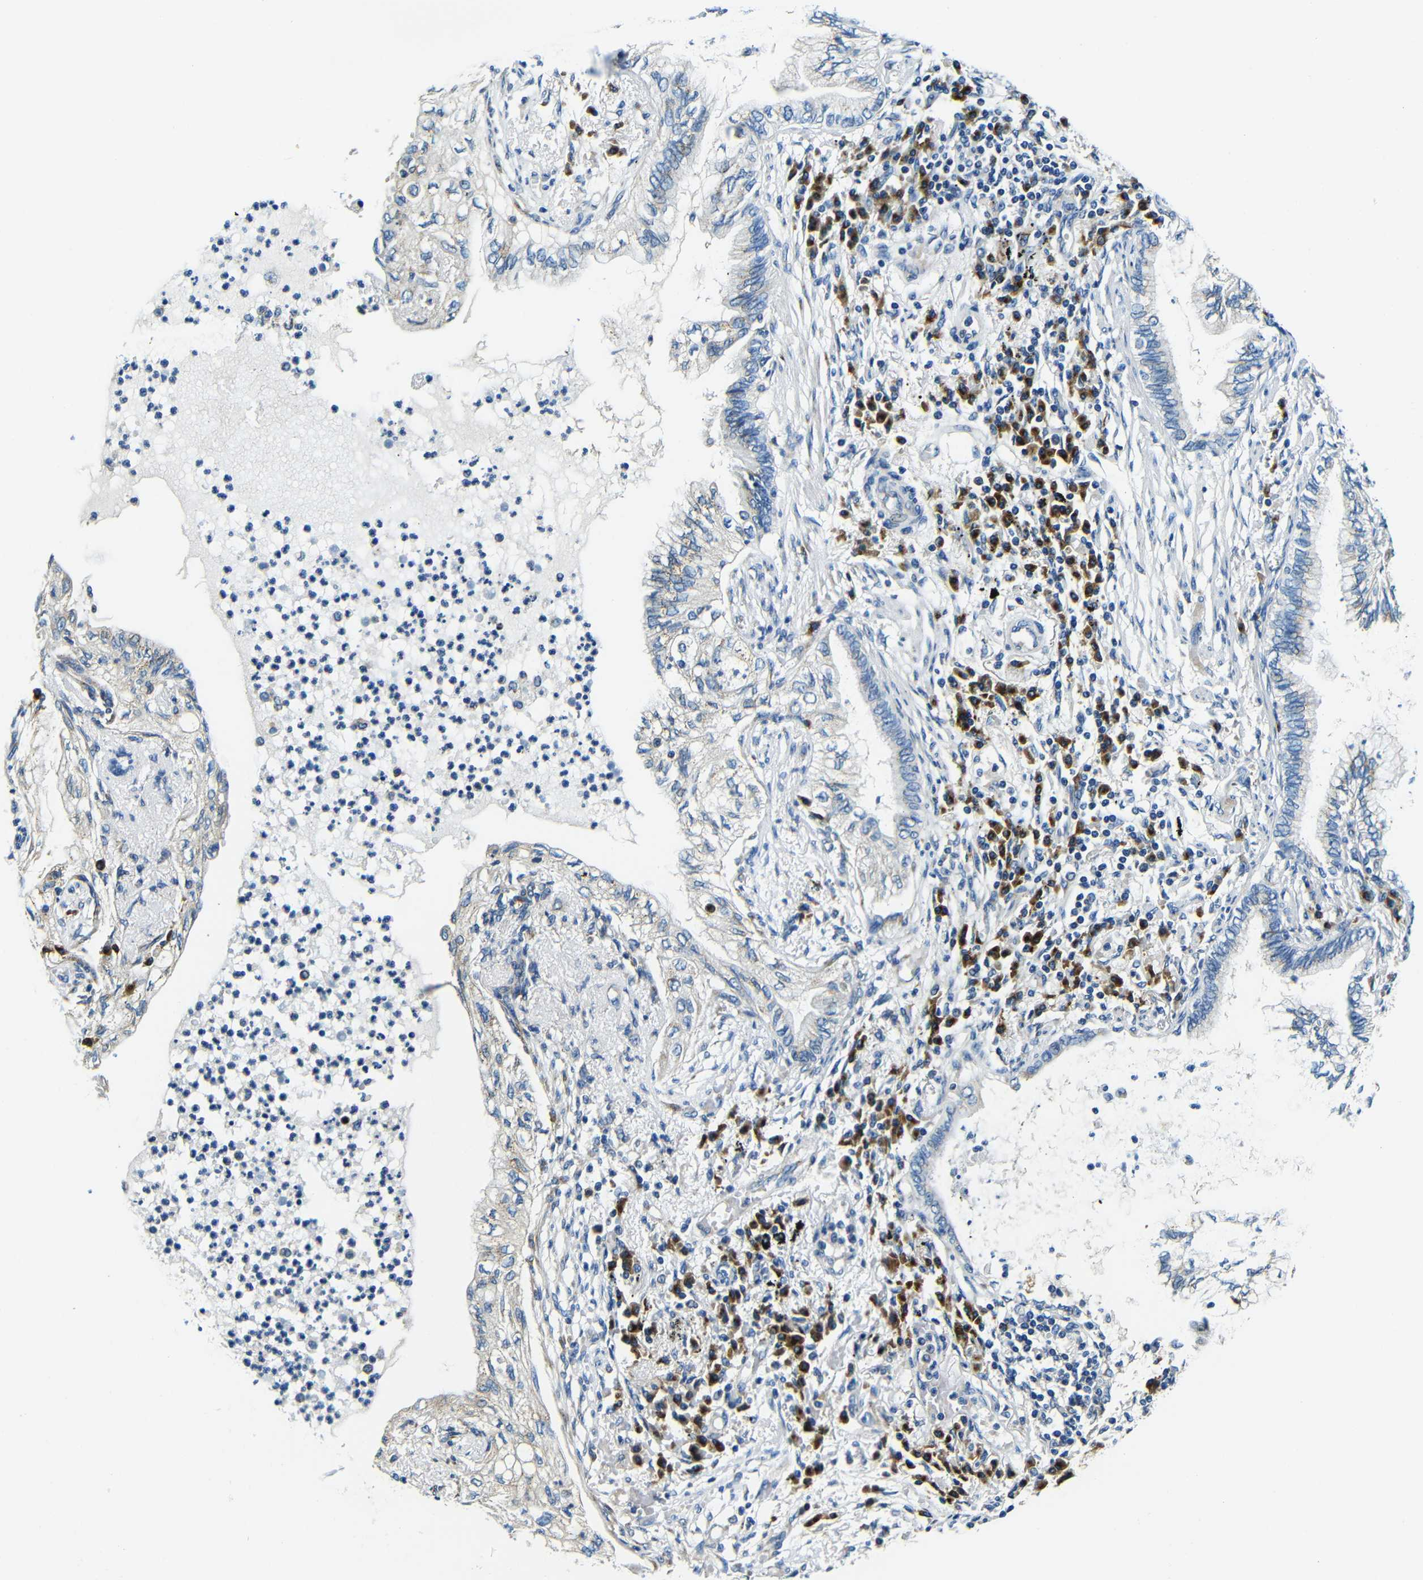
{"staining": {"intensity": "negative", "quantity": "none", "location": "none"}, "tissue": "lung cancer", "cell_type": "Tumor cells", "image_type": "cancer", "snomed": [{"axis": "morphology", "description": "Normal tissue, NOS"}, {"axis": "morphology", "description": "Adenocarcinoma, NOS"}, {"axis": "topography", "description": "Bronchus"}, {"axis": "topography", "description": "Lung"}], "caption": "The photomicrograph shows no staining of tumor cells in adenocarcinoma (lung).", "gene": "USO1", "patient": {"sex": "female", "age": 70}}